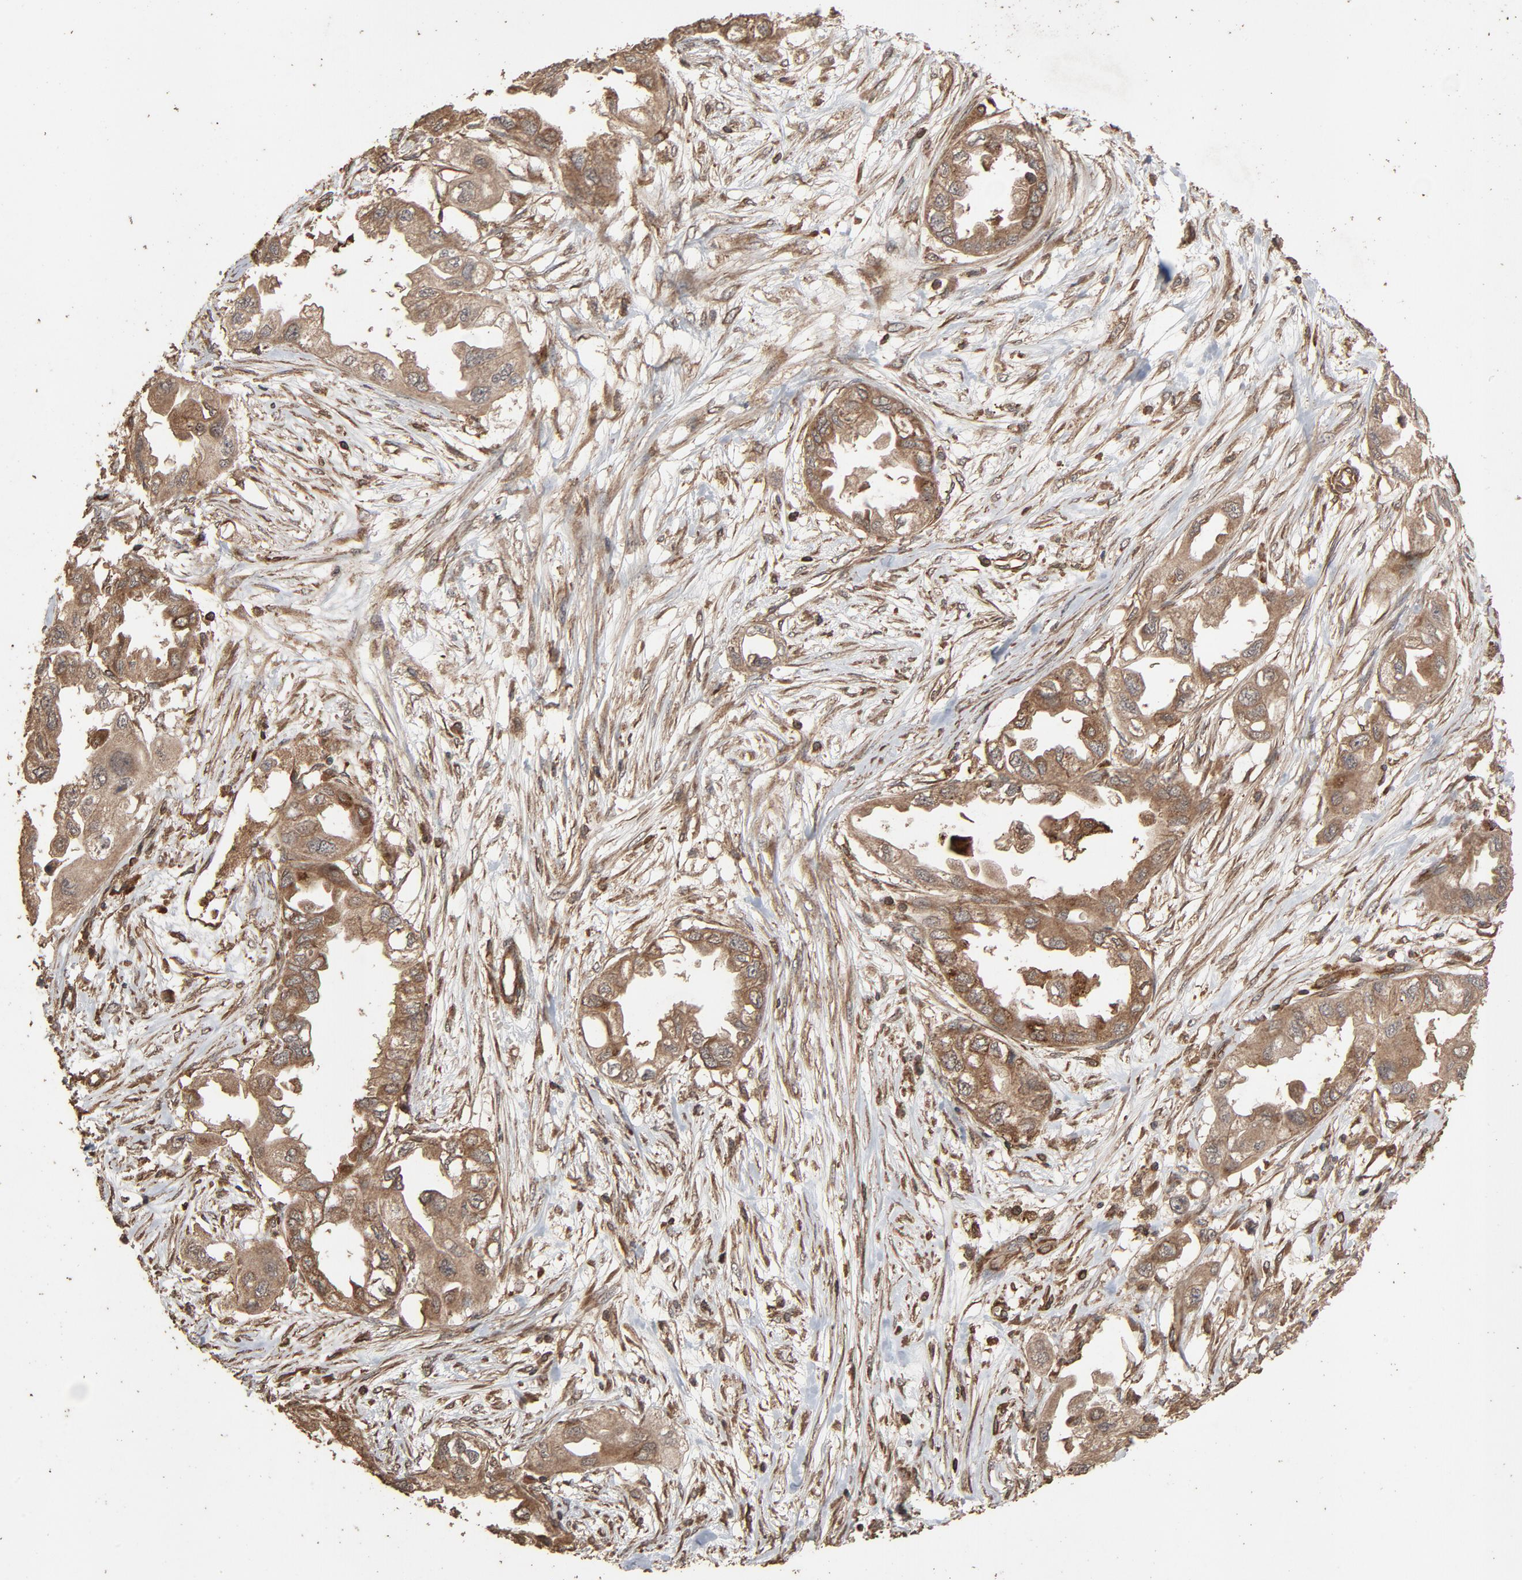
{"staining": {"intensity": "moderate", "quantity": "25%-75%", "location": "cytoplasmic/membranous"}, "tissue": "endometrial cancer", "cell_type": "Tumor cells", "image_type": "cancer", "snomed": [{"axis": "morphology", "description": "Adenocarcinoma, NOS"}, {"axis": "topography", "description": "Endometrium"}], "caption": "Immunohistochemistry (IHC) (DAB) staining of adenocarcinoma (endometrial) exhibits moderate cytoplasmic/membranous protein expression in approximately 25%-75% of tumor cells. The staining is performed using DAB brown chromogen to label protein expression. The nuclei are counter-stained blue using hematoxylin.", "gene": "RPS6KA6", "patient": {"sex": "female", "age": 67}}